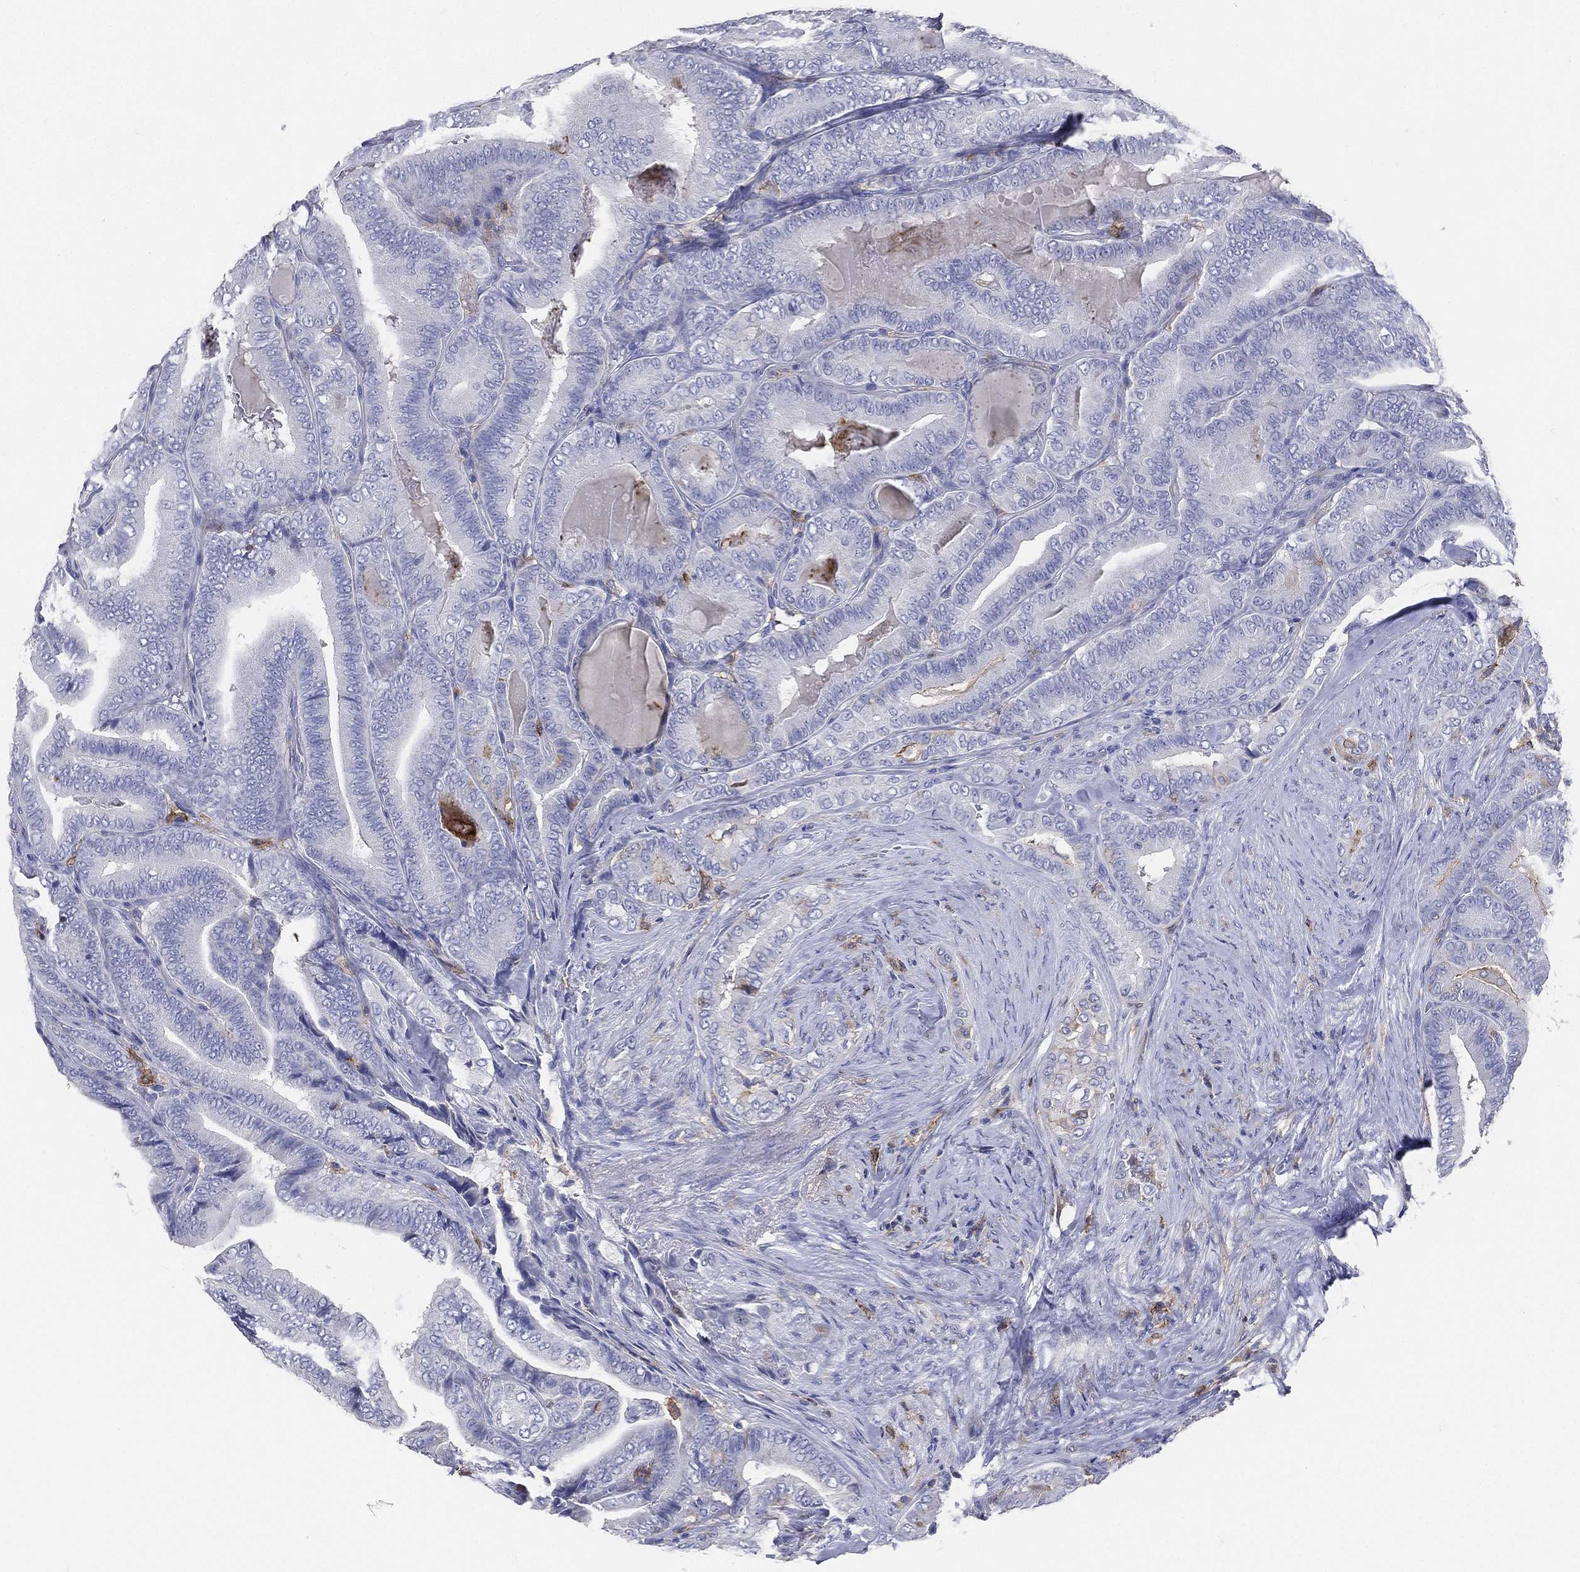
{"staining": {"intensity": "negative", "quantity": "none", "location": "none"}, "tissue": "thyroid cancer", "cell_type": "Tumor cells", "image_type": "cancer", "snomed": [{"axis": "morphology", "description": "Papillary adenocarcinoma, NOS"}, {"axis": "topography", "description": "Thyroid gland"}], "caption": "The immunohistochemistry (IHC) image has no significant staining in tumor cells of papillary adenocarcinoma (thyroid) tissue.", "gene": "CD33", "patient": {"sex": "male", "age": 61}}